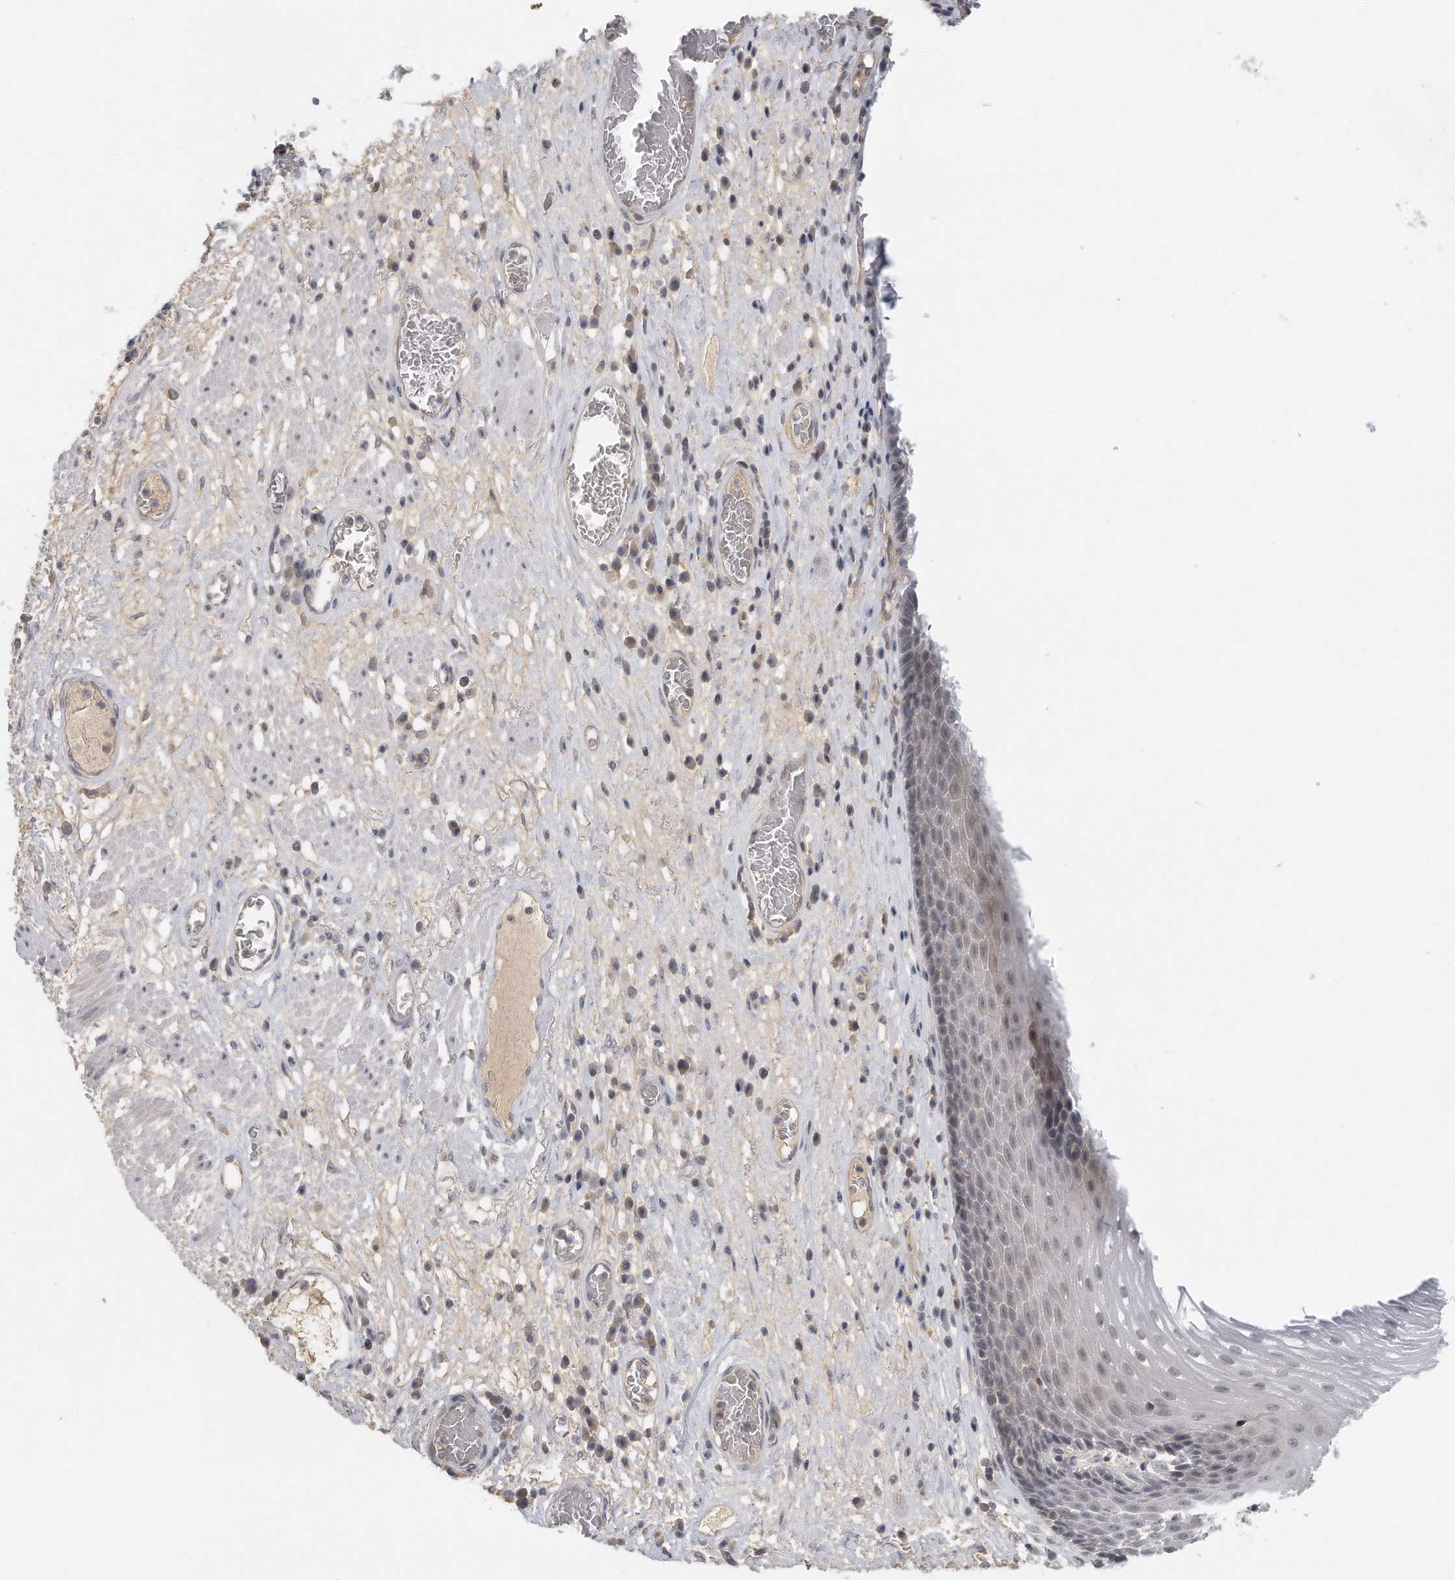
{"staining": {"intensity": "weak", "quantity": "25%-75%", "location": "nuclear"}, "tissue": "esophagus", "cell_type": "Squamous epithelial cells", "image_type": "normal", "snomed": [{"axis": "morphology", "description": "Normal tissue, NOS"}, {"axis": "morphology", "description": "Adenocarcinoma, NOS"}, {"axis": "topography", "description": "Esophagus"}], "caption": "Human esophagus stained for a protein (brown) exhibits weak nuclear positive staining in approximately 25%-75% of squamous epithelial cells.", "gene": "DDX43", "patient": {"sex": "male", "age": 62}}